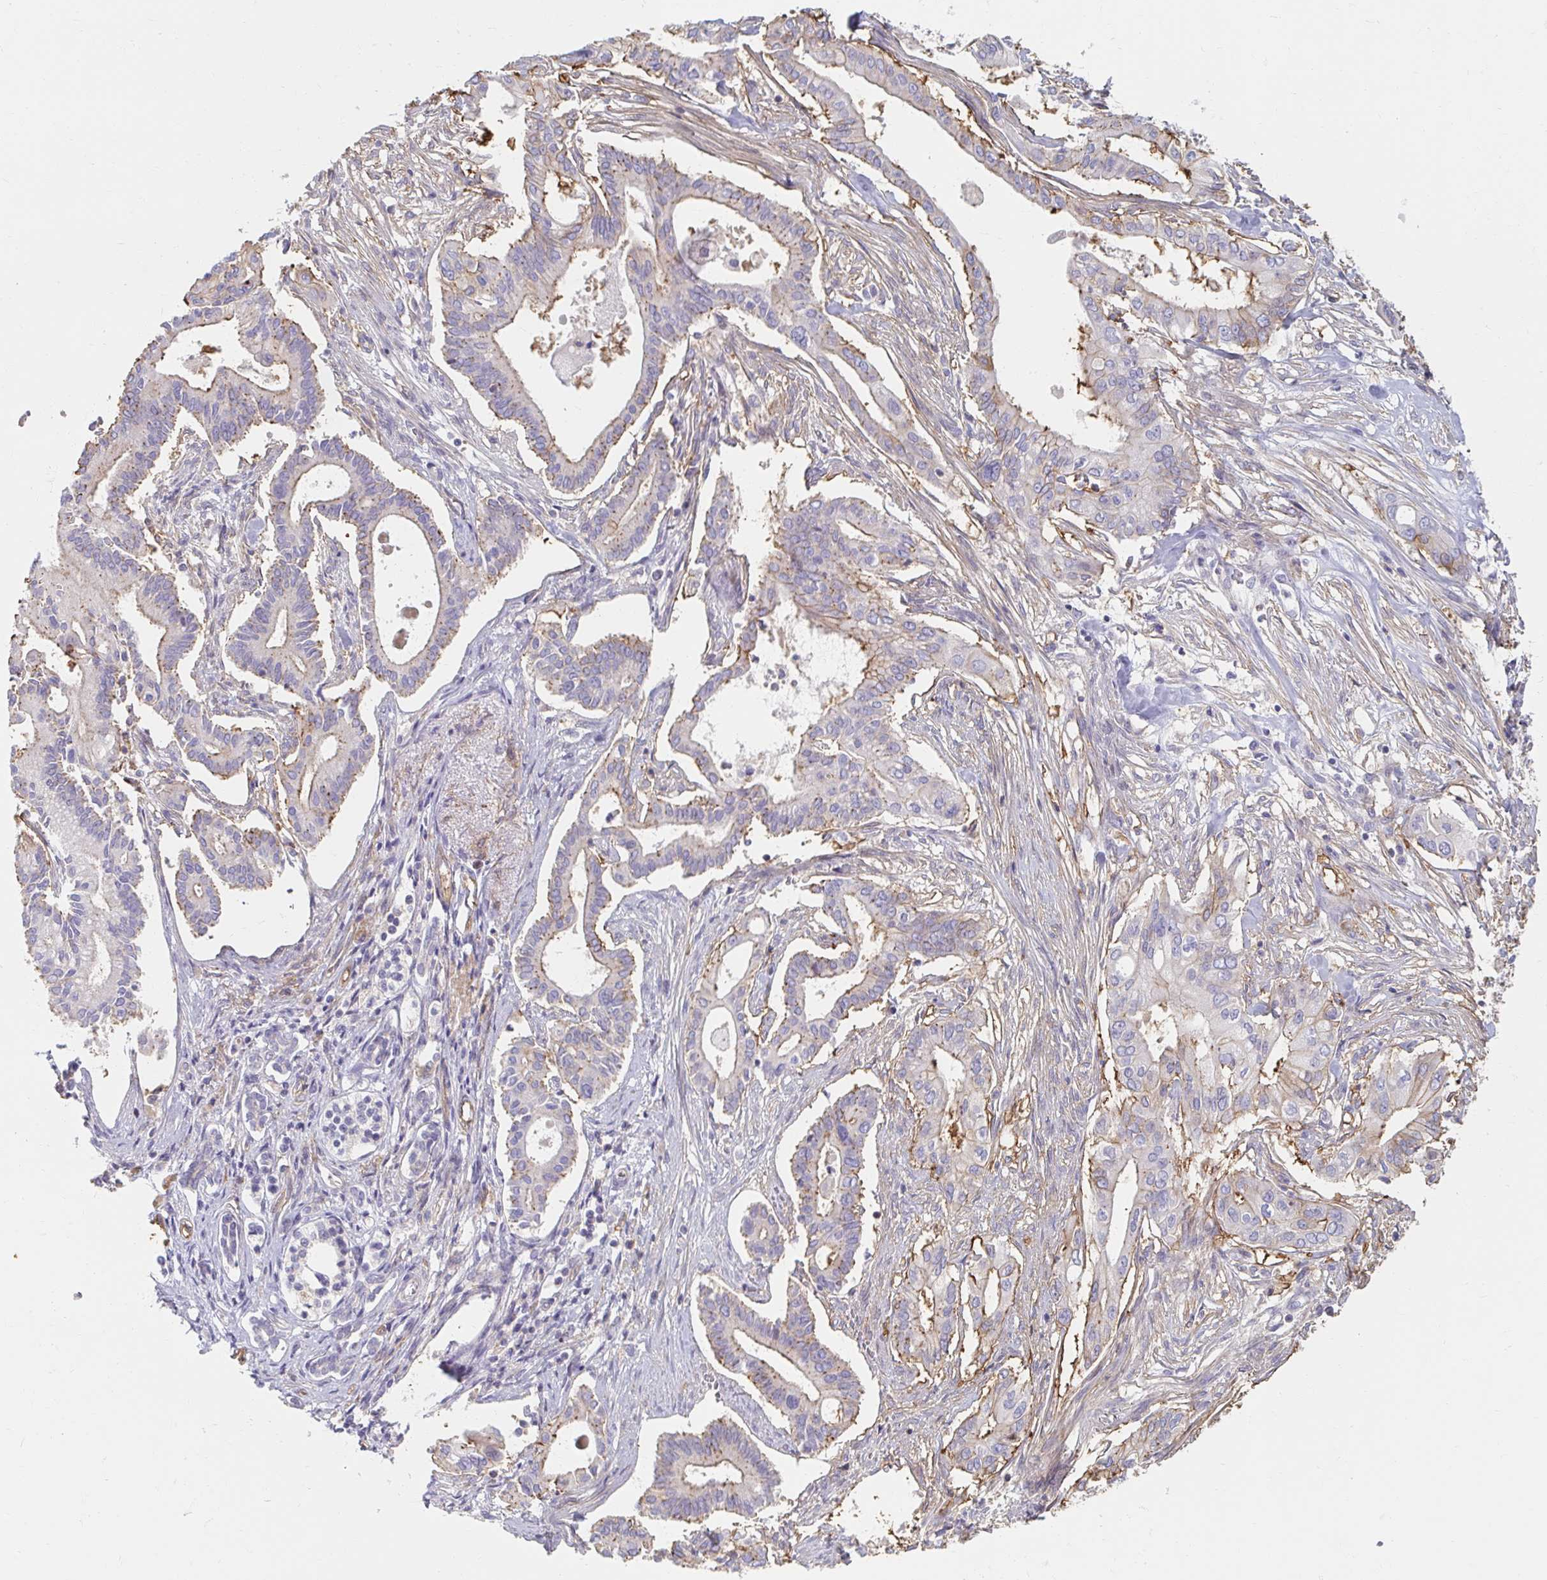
{"staining": {"intensity": "weak", "quantity": "<25%", "location": "cytoplasmic/membranous"}, "tissue": "pancreatic cancer", "cell_type": "Tumor cells", "image_type": "cancer", "snomed": [{"axis": "morphology", "description": "Adenocarcinoma, NOS"}, {"axis": "topography", "description": "Pancreas"}], "caption": "This histopathology image is of pancreatic adenocarcinoma stained with immunohistochemistry (IHC) to label a protein in brown with the nuclei are counter-stained blue. There is no positivity in tumor cells. The staining is performed using DAB brown chromogen with nuclei counter-stained in using hematoxylin.", "gene": "MYLK2", "patient": {"sex": "female", "age": 68}}